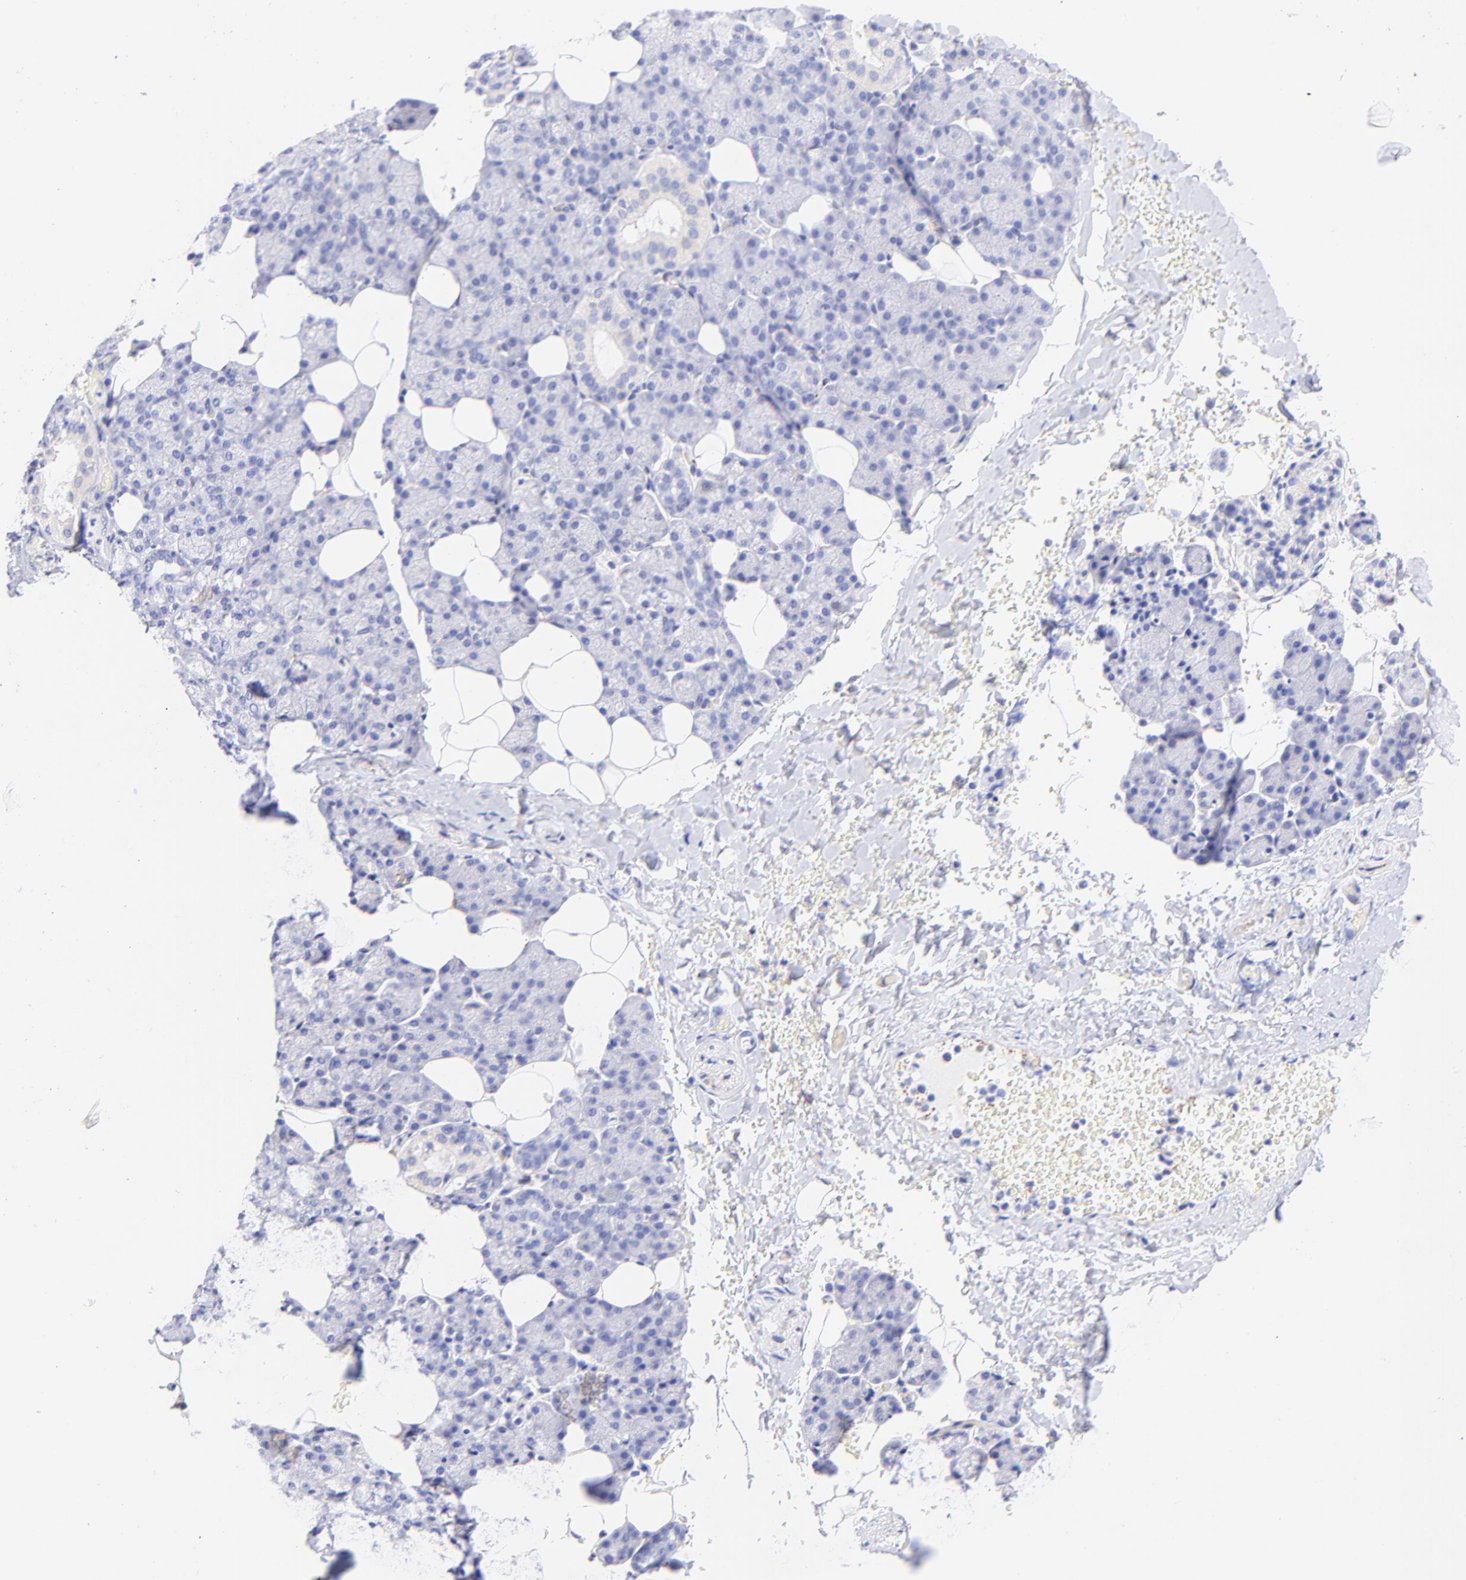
{"staining": {"intensity": "negative", "quantity": "none", "location": "none"}, "tissue": "salivary gland", "cell_type": "Glandular cells", "image_type": "normal", "snomed": [{"axis": "morphology", "description": "Normal tissue, NOS"}, {"axis": "topography", "description": "Lymph node"}, {"axis": "topography", "description": "Salivary gland"}], "caption": "A micrograph of salivary gland stained for a protein displays no brown staining in glandular cells. (DAB (3,3'-diaminobenzidine) IHC visualized using brightfield microscopy, high magnification).", "gene": "SPARC", "patient": {"sex": "male", "age": 8}}